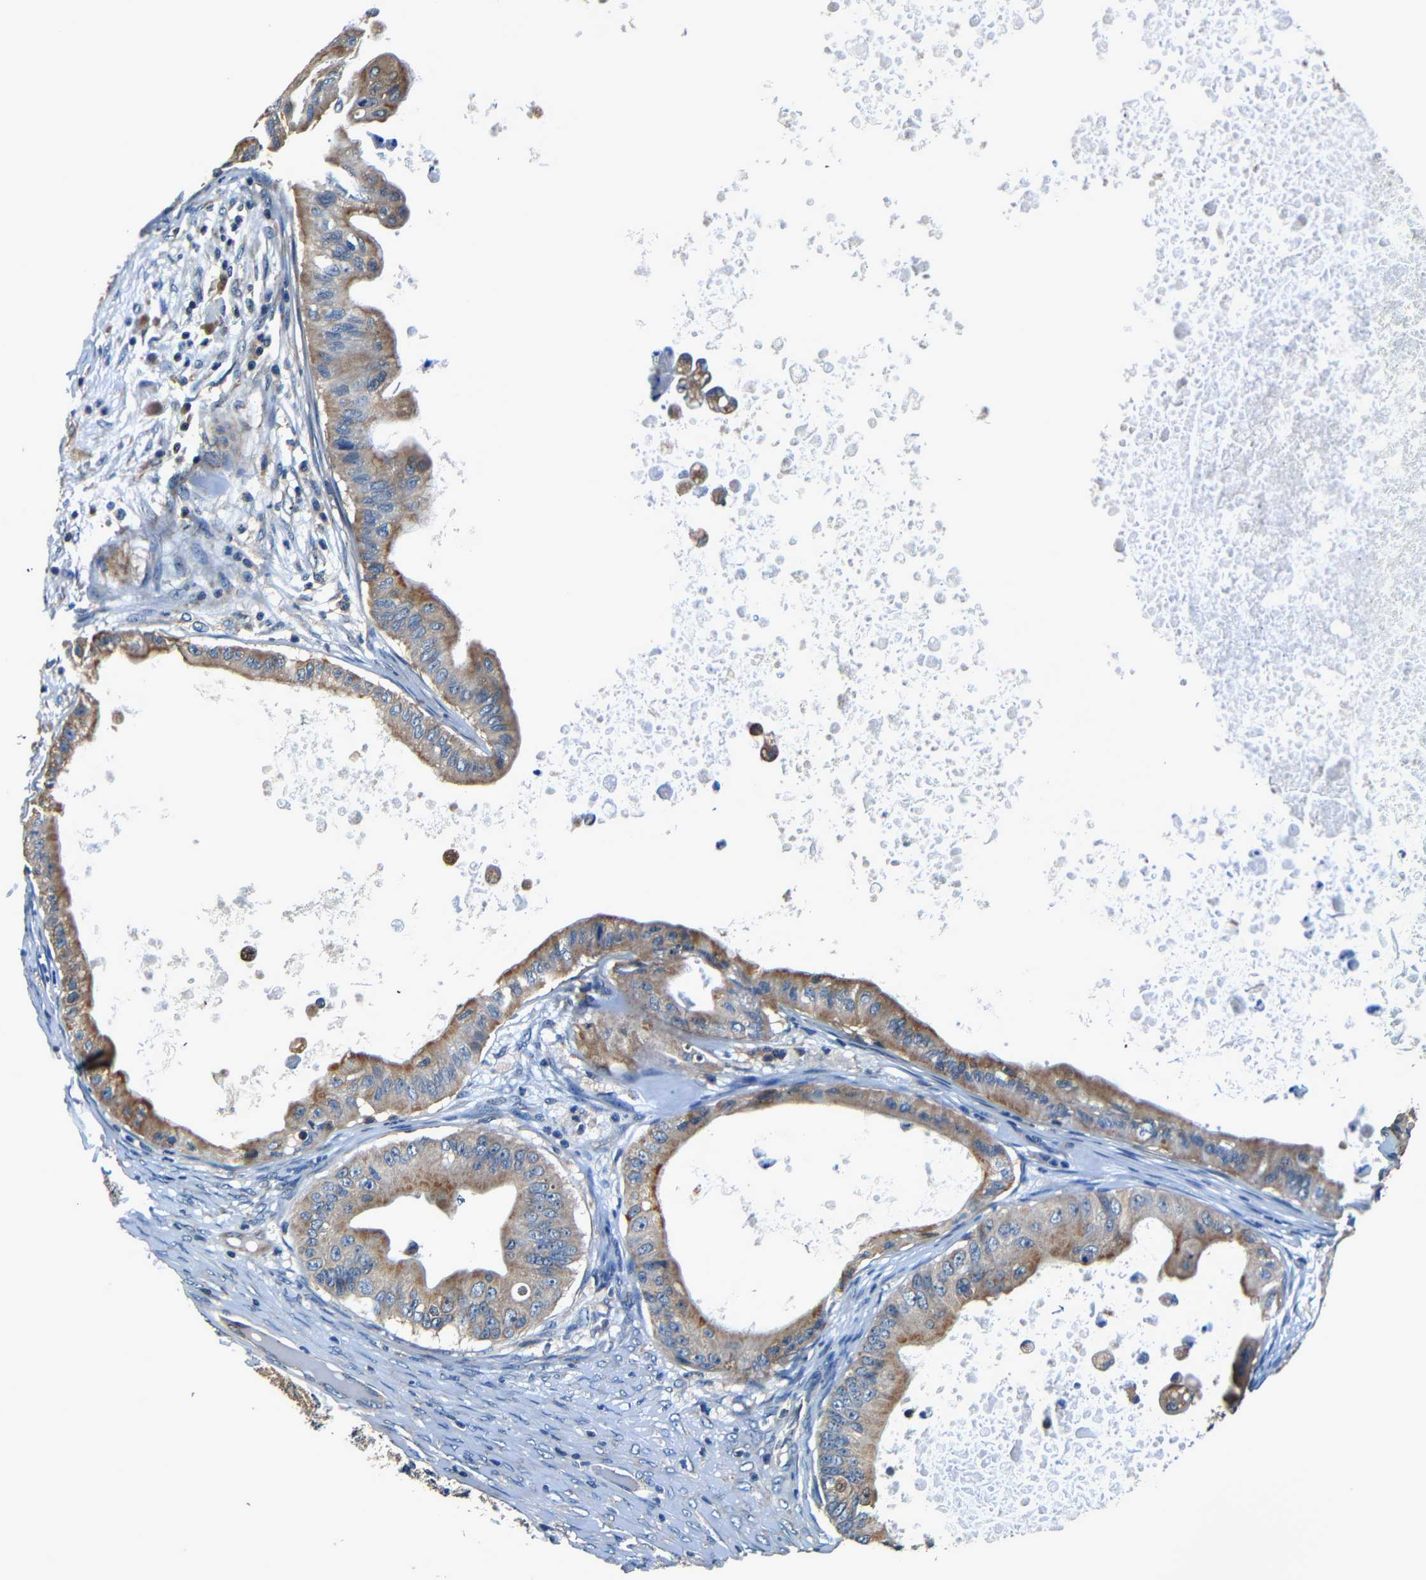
{"staining": {"intensity": "moderate", "quantity": ">75%", "location": "cytoplasmic/membranous"}, "tissue": "ovarian cancer", "cell_type": "Tumor cells", "image_type": "cancer", "snomed": [{"axis": "morphology", "description": "Cystadenocarcinoma, mucinous, NOS"}, {"axis": "topography", "description": "Ovary"}], "caption": "Human mucinous cystadenocarcinoma (ovarian) stained with a protein marker exhibits moderate staining in tumor cells.", "gene": "MTX1", "patient": {"sex": "female", "age": 37}}